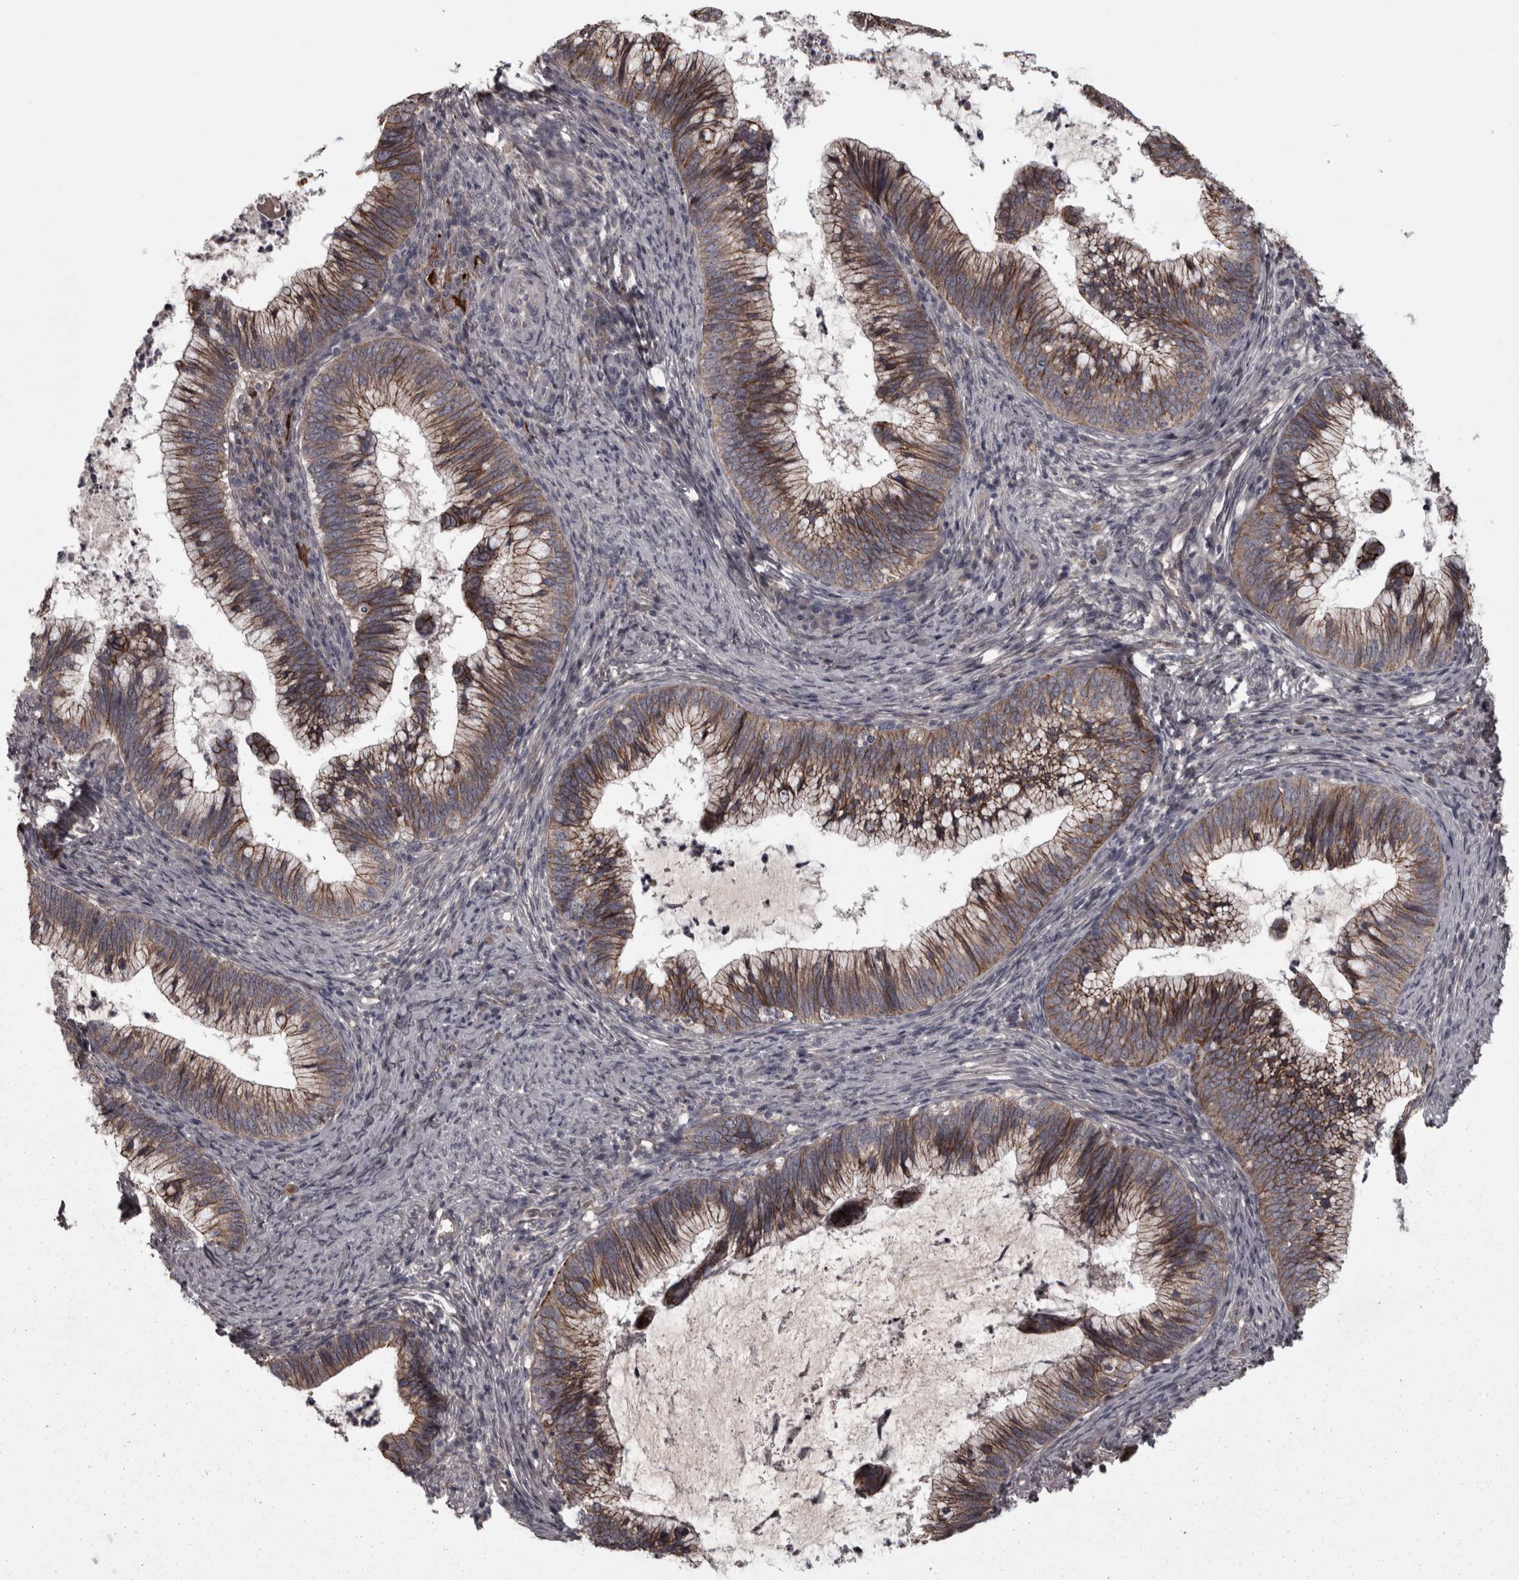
{"staining": {"intensity": "moderate", "quantity": ">75%", "location": "cytoplasmic/membranous"}, "tissue": "cervical cancer", "cell_type": "Tumor cells", "image_type": "cancer", "snomed": [{"axis": "morphology", "description": "Adenocarcinoma, NOS"}, {"axis": "topography", "description": "Cervix"}], "caption": "Adenocarcinoma (cervical) stained with a brown dye displays moderate cytoplasmic/membranous positive staining in approximately >75% of tumor cells.", "gene": "PCDH17", "patient": {"sex": "female", "age": 36}}